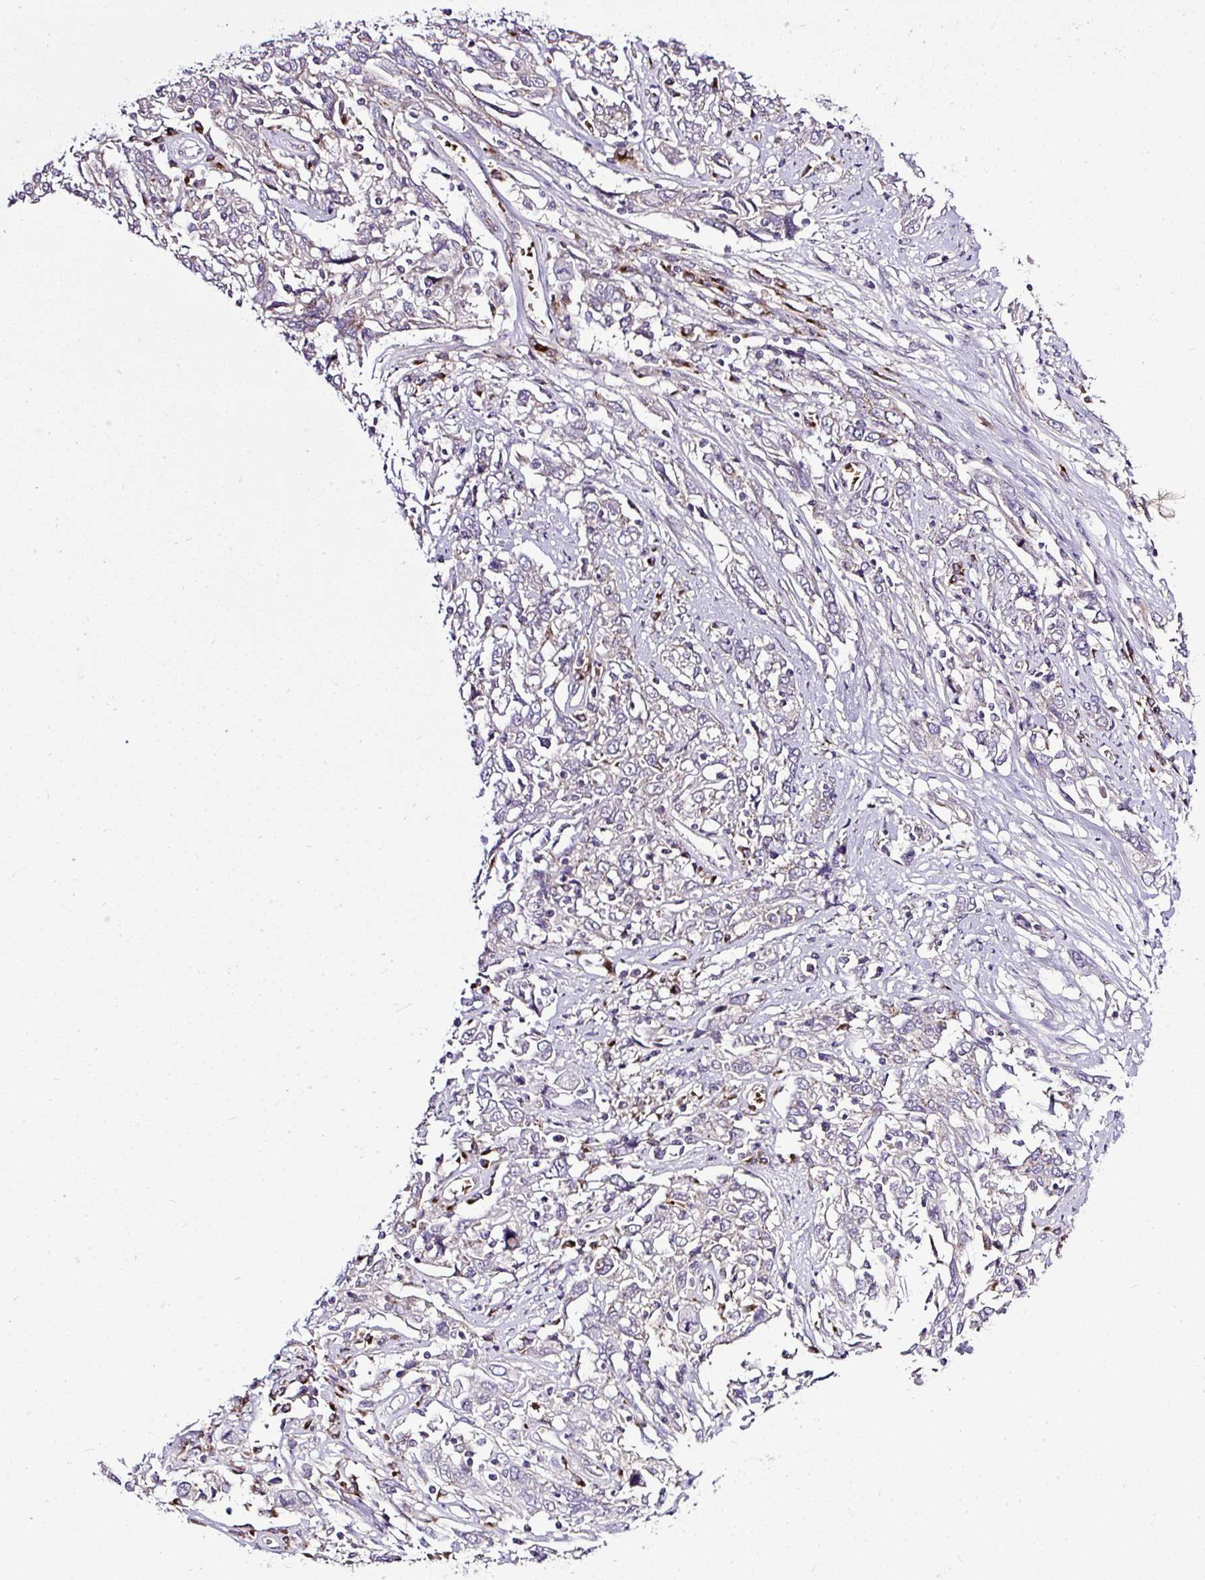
{"staining": {"intensity": "negative", "quantity": "none", "location": "none"}, "tissue": "cervical cancer", "cell_type": "Tumor cells", "image_type": "cancer", "snomed": [{"axis": "morphology", "description": "Squamous cell carcinoma, NOS"}, {"axis": "topography", "description": "Cervix"}], "caption": "Cervical cancer (squamous cell carcinoma) was stained to show a protein in brown. There is no significant expression in tumor cells. (Brightfield microscopy of DAB immunohistochemistry (IHC) at high magnification).", "gene": "SMC4", "patient": {"sex": "female", "age": 46}}